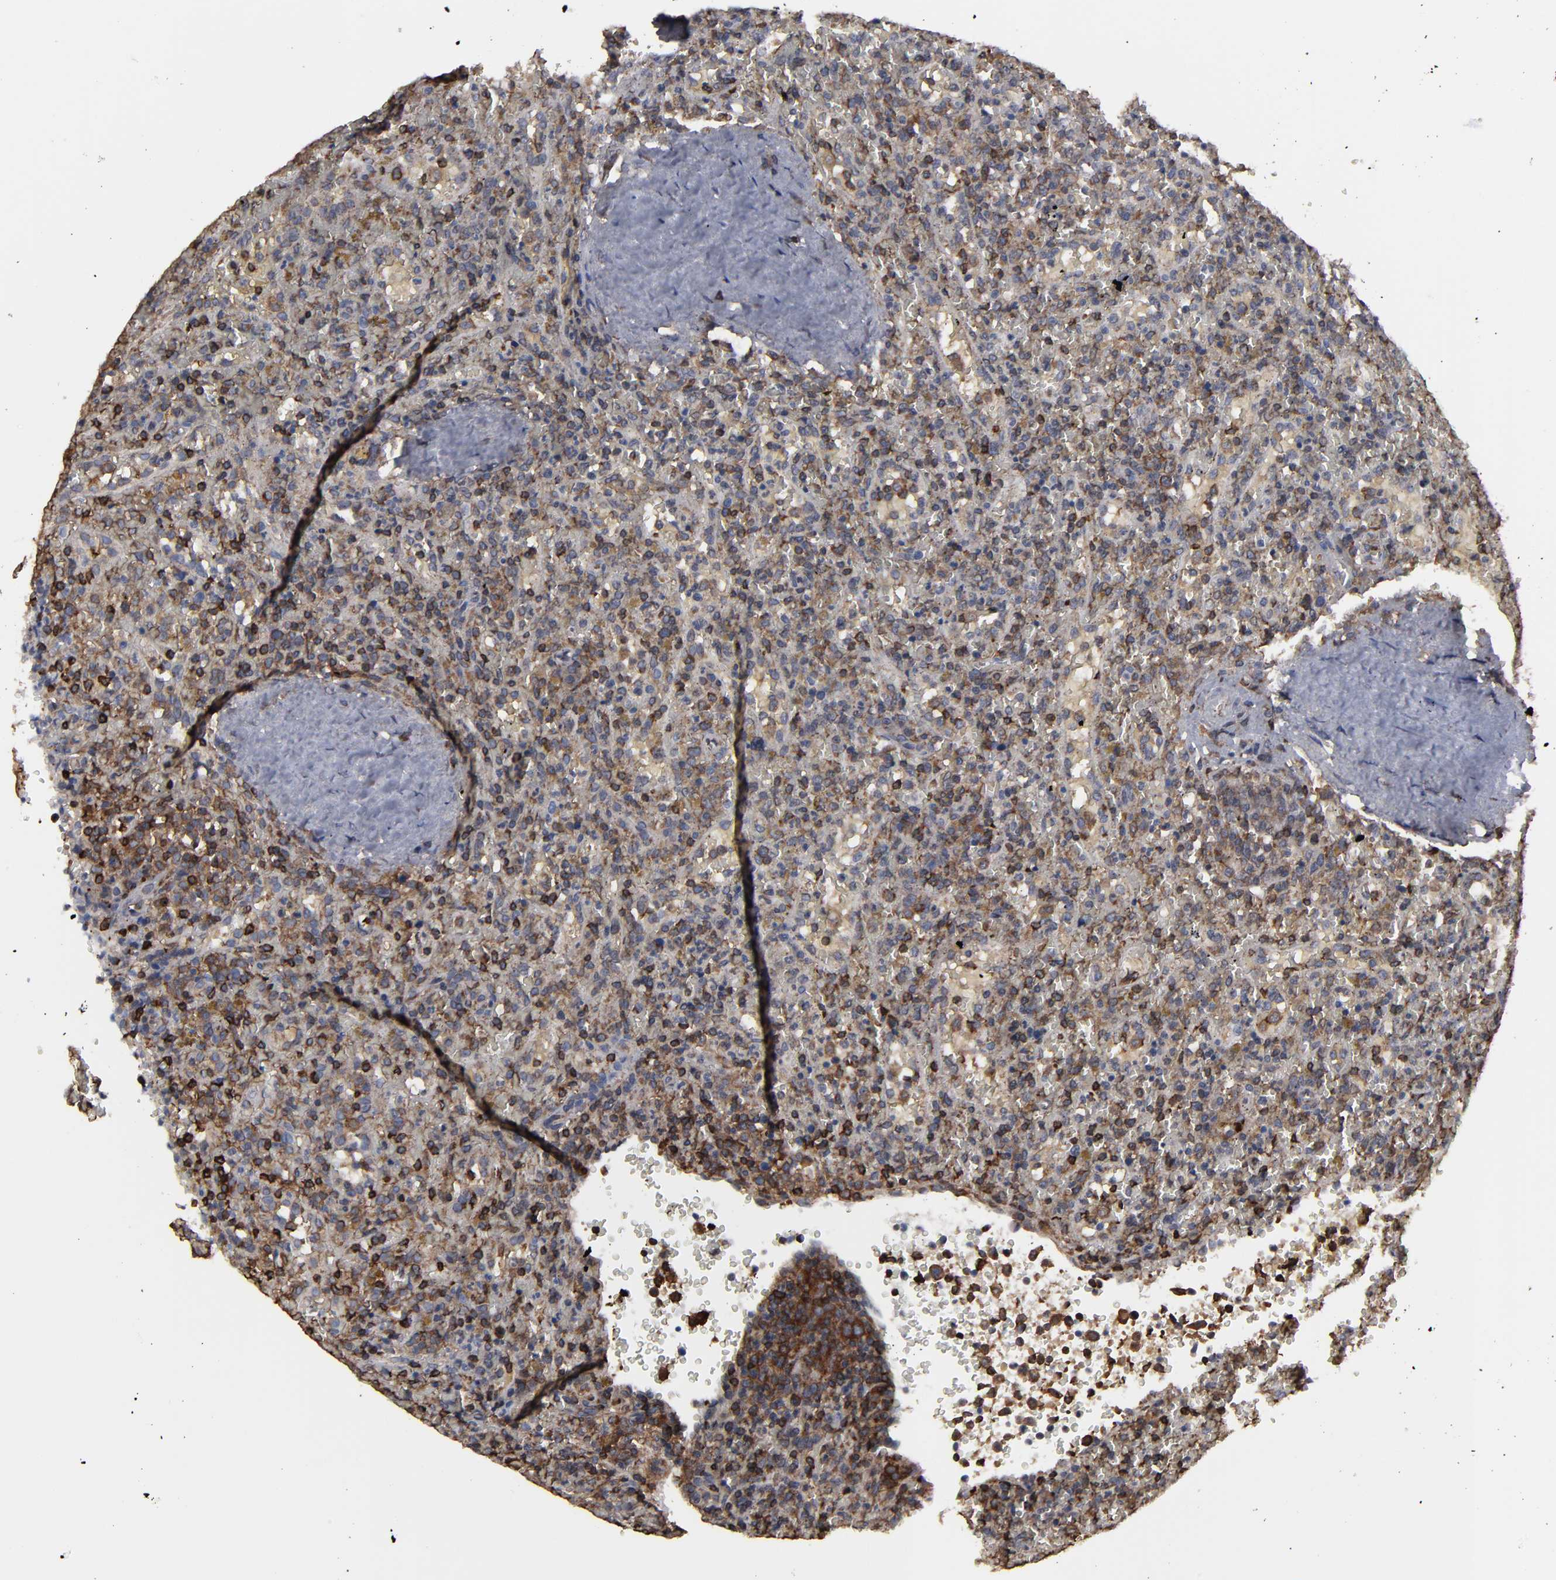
{"staining": {"intensity": "moderate", "quantity": "25%-75%", "location": "cytoplasmic/membranous,nuclear"}, "tissue": "lymphoma", "cell_type": "Tumor cells", "image_type": "cancer", "snomed": [{"axis": "morphology", "description": "Malignant lymphoma, non-Hodgkin's type, High grade"}, {"axis": "topography", "description": "Spleen"}, {"axis": "topography", "description": "Lymph node"}], "caption": "Immunohistochemical staining of human lymphoma exhibits medium levels of moderate cytoplasmic/membranous and nuclear protein staining in approximately 25%-75% of tumor cells. (Brightfield microscopy of DAB IHC at high magnification).", "gene": "KIAA2026", "patient": {"sex": "female", "age": 70}}